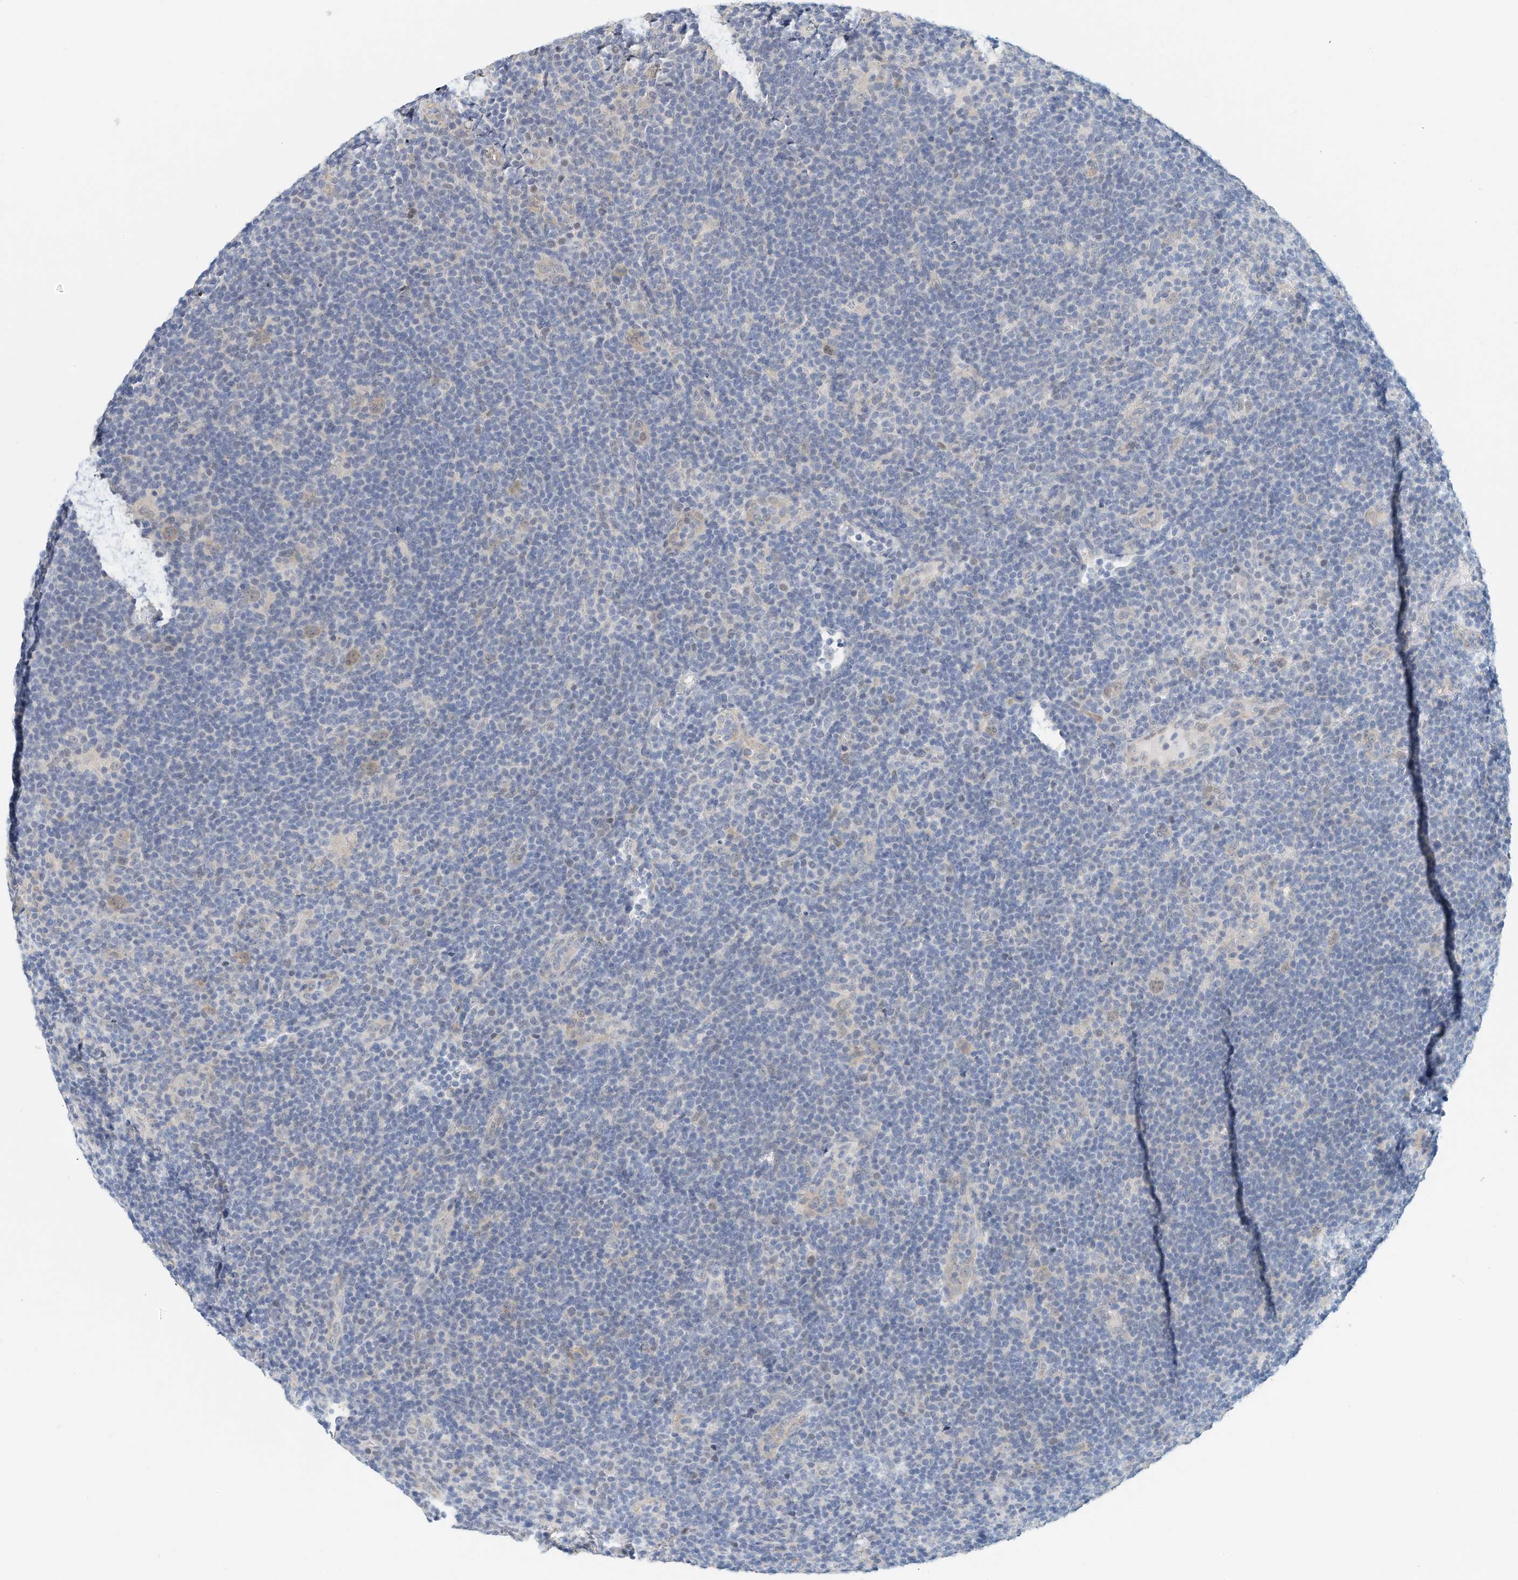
{"staining": {"intensity": "weak", "quantity": "<25%", "location": "cytoplasmic/membranous,nuclear"}, "tissue": "lymphoma", "cell_type": "Tumor cells", "image_type": "cancer", "snomed": [{"axis": "morphology", "description": "Hodgkin's disease, NOS"}, {"axis": "topography", "description": "Lymph node"}], "caption": "A high-resolution photomicrograph shows immunohistochemistry (IHC) staining of lymphoma, which exhibits no significant expression in tumor cells. (Immunohistochemistry (ihc), brightfield microscopy, high magnification).", "gene": "ARHGAP28", "patient": {"sex": "female", "age": 57}}